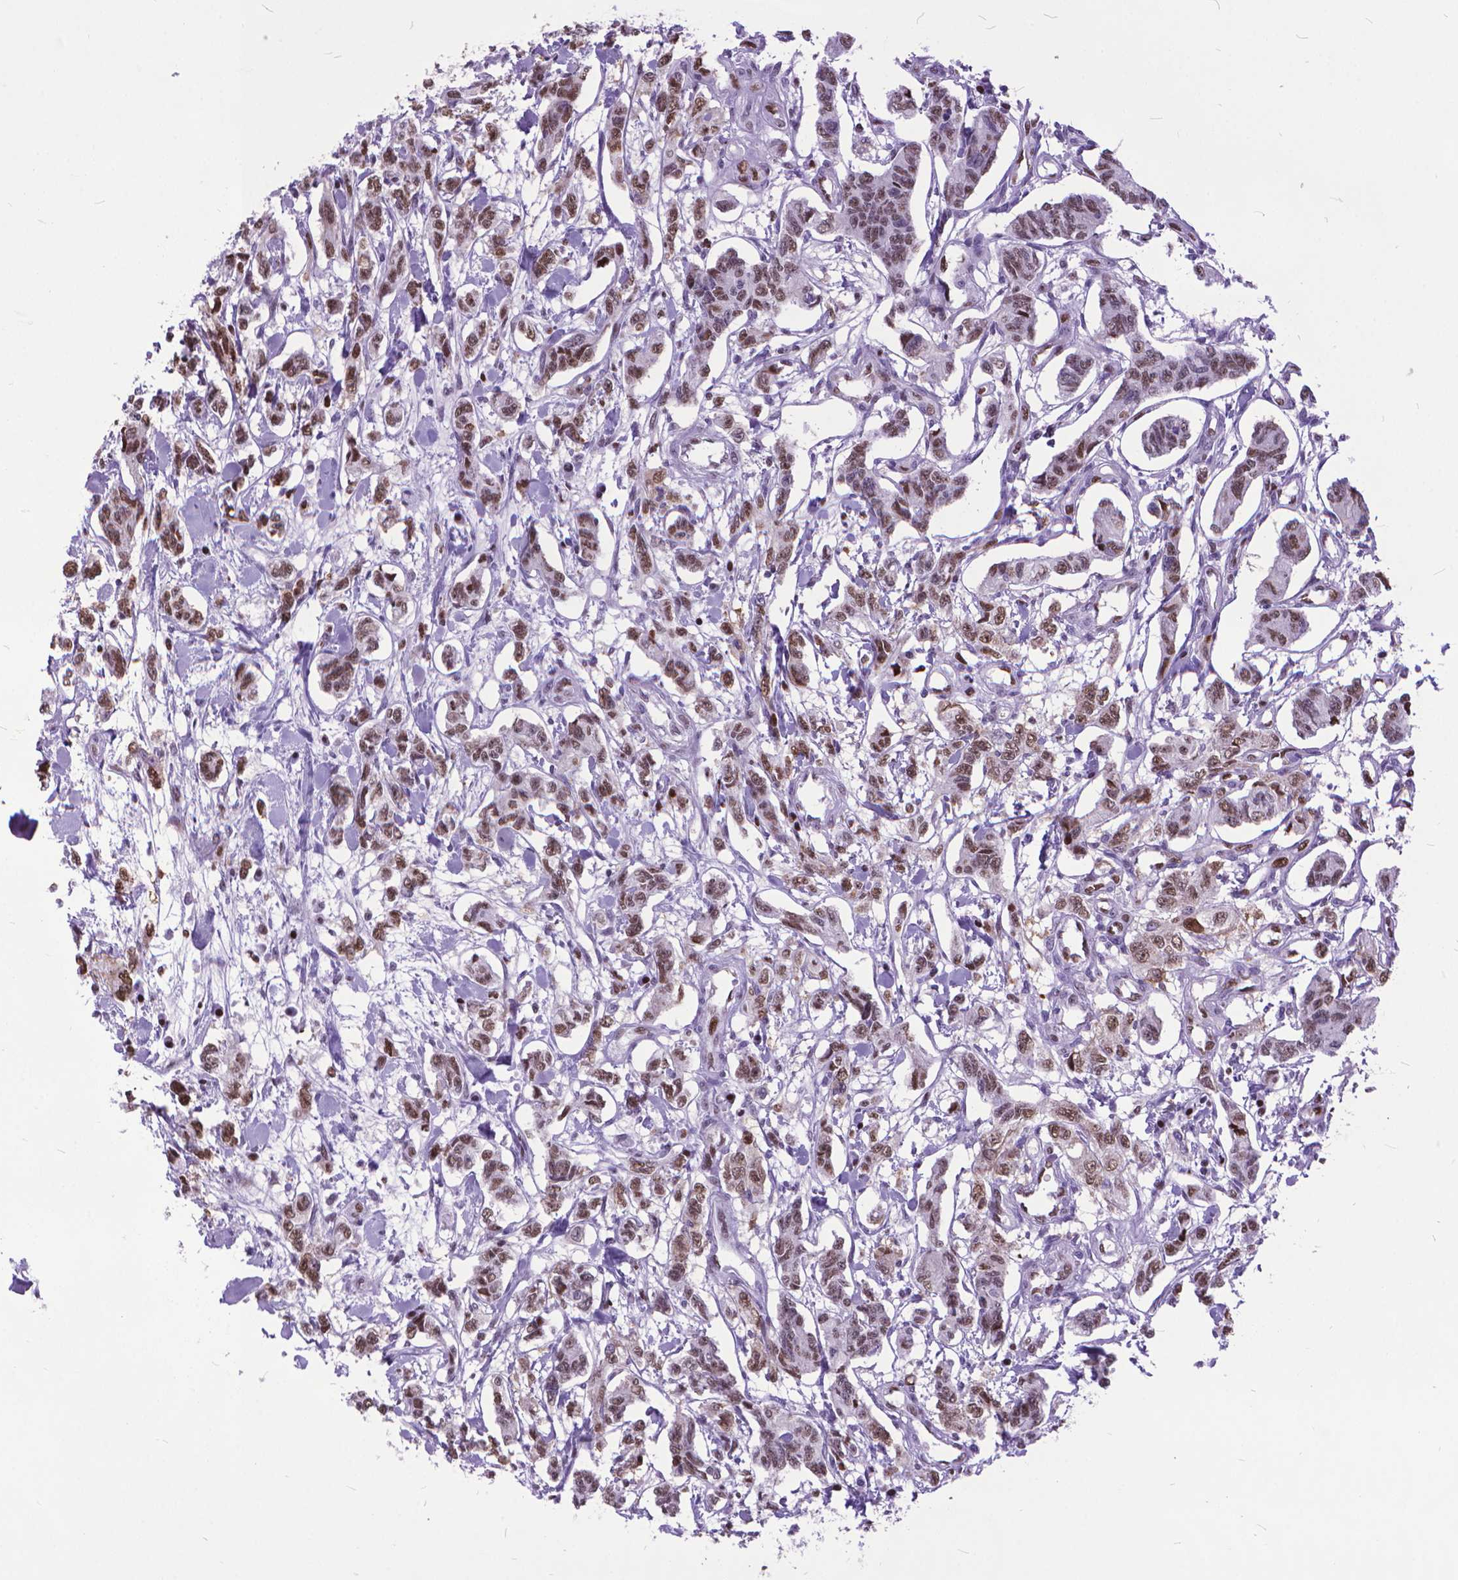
{"staining": {"intensity": "moderate", "quantity": ">75%", "location": "nuclear"}, "tissue": "carcinoid", "cell_type": "Tumor cells", "image_type": "cancer", "snomed": [{"axis": "morphology", "description": "Carcinoid, malignant, NOS"}, {"axis": "topography", "description": "Kidney"}], "caption": "Human carcinoid stained for a protein (brown) demonstrates moderate nuclear positive expression in about >75% of tumor cells.", "gene": "POLE4", "patient": {"sex": "female", "age": 41}}